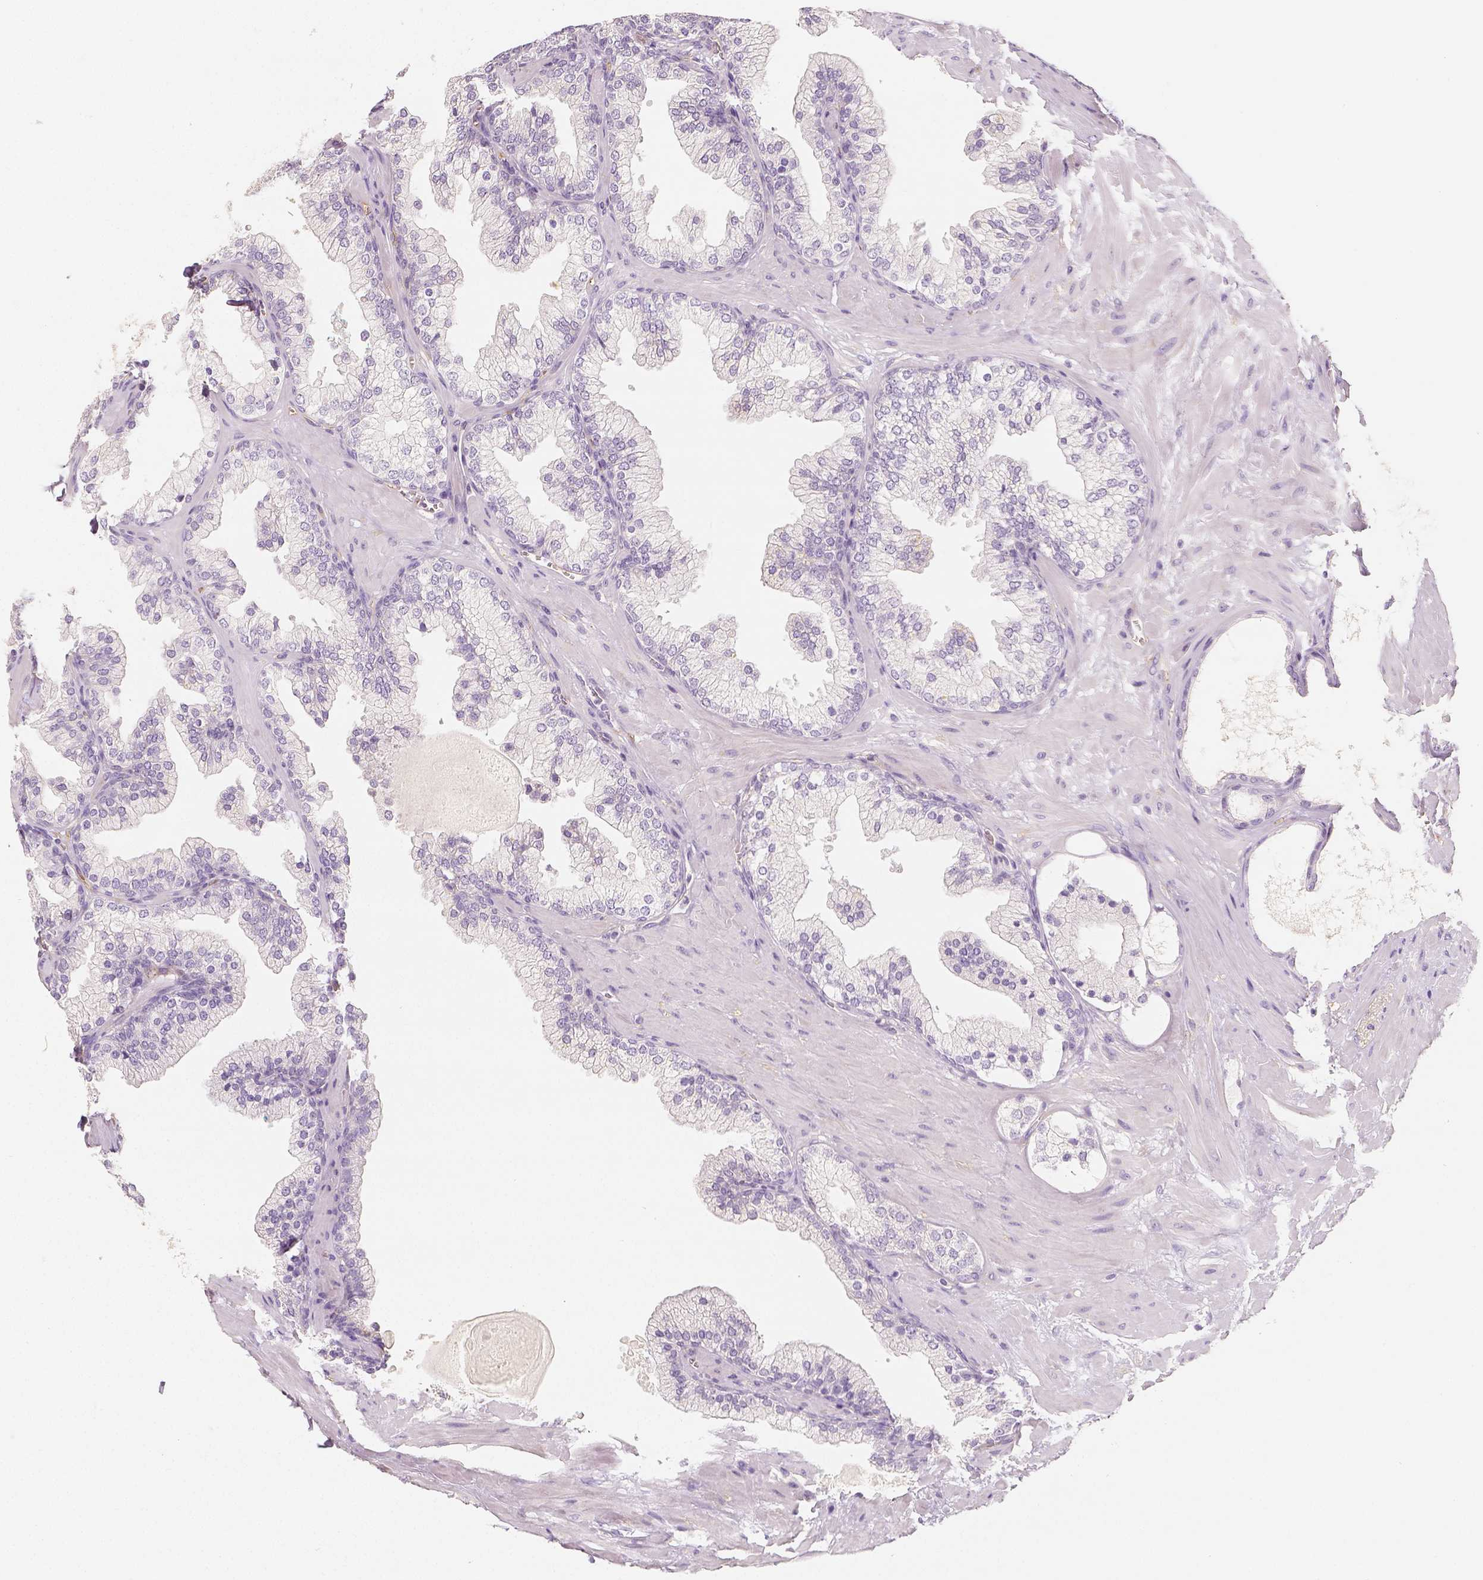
{"staining": {"intensity": "negative", "quantity": "none", "location": "none"}, "tissue": "prostate", "cell_type": "Glandular cells", "image_type": "normal", "snomed": [{"axis": "morphology", "description": "Normal tissue, NOS"}, {"axis": "topography", "description": "Prostate"}, {"axis": "topography", "description": "Peripheral nerve tissue"}], "caption": "A high-resolution micrograph shows IHC staining of unremarkable prostate, which displays no significant expression in glandular cells.", "gene": "THY1", "patient": {"sex": "male", "age": 61}}